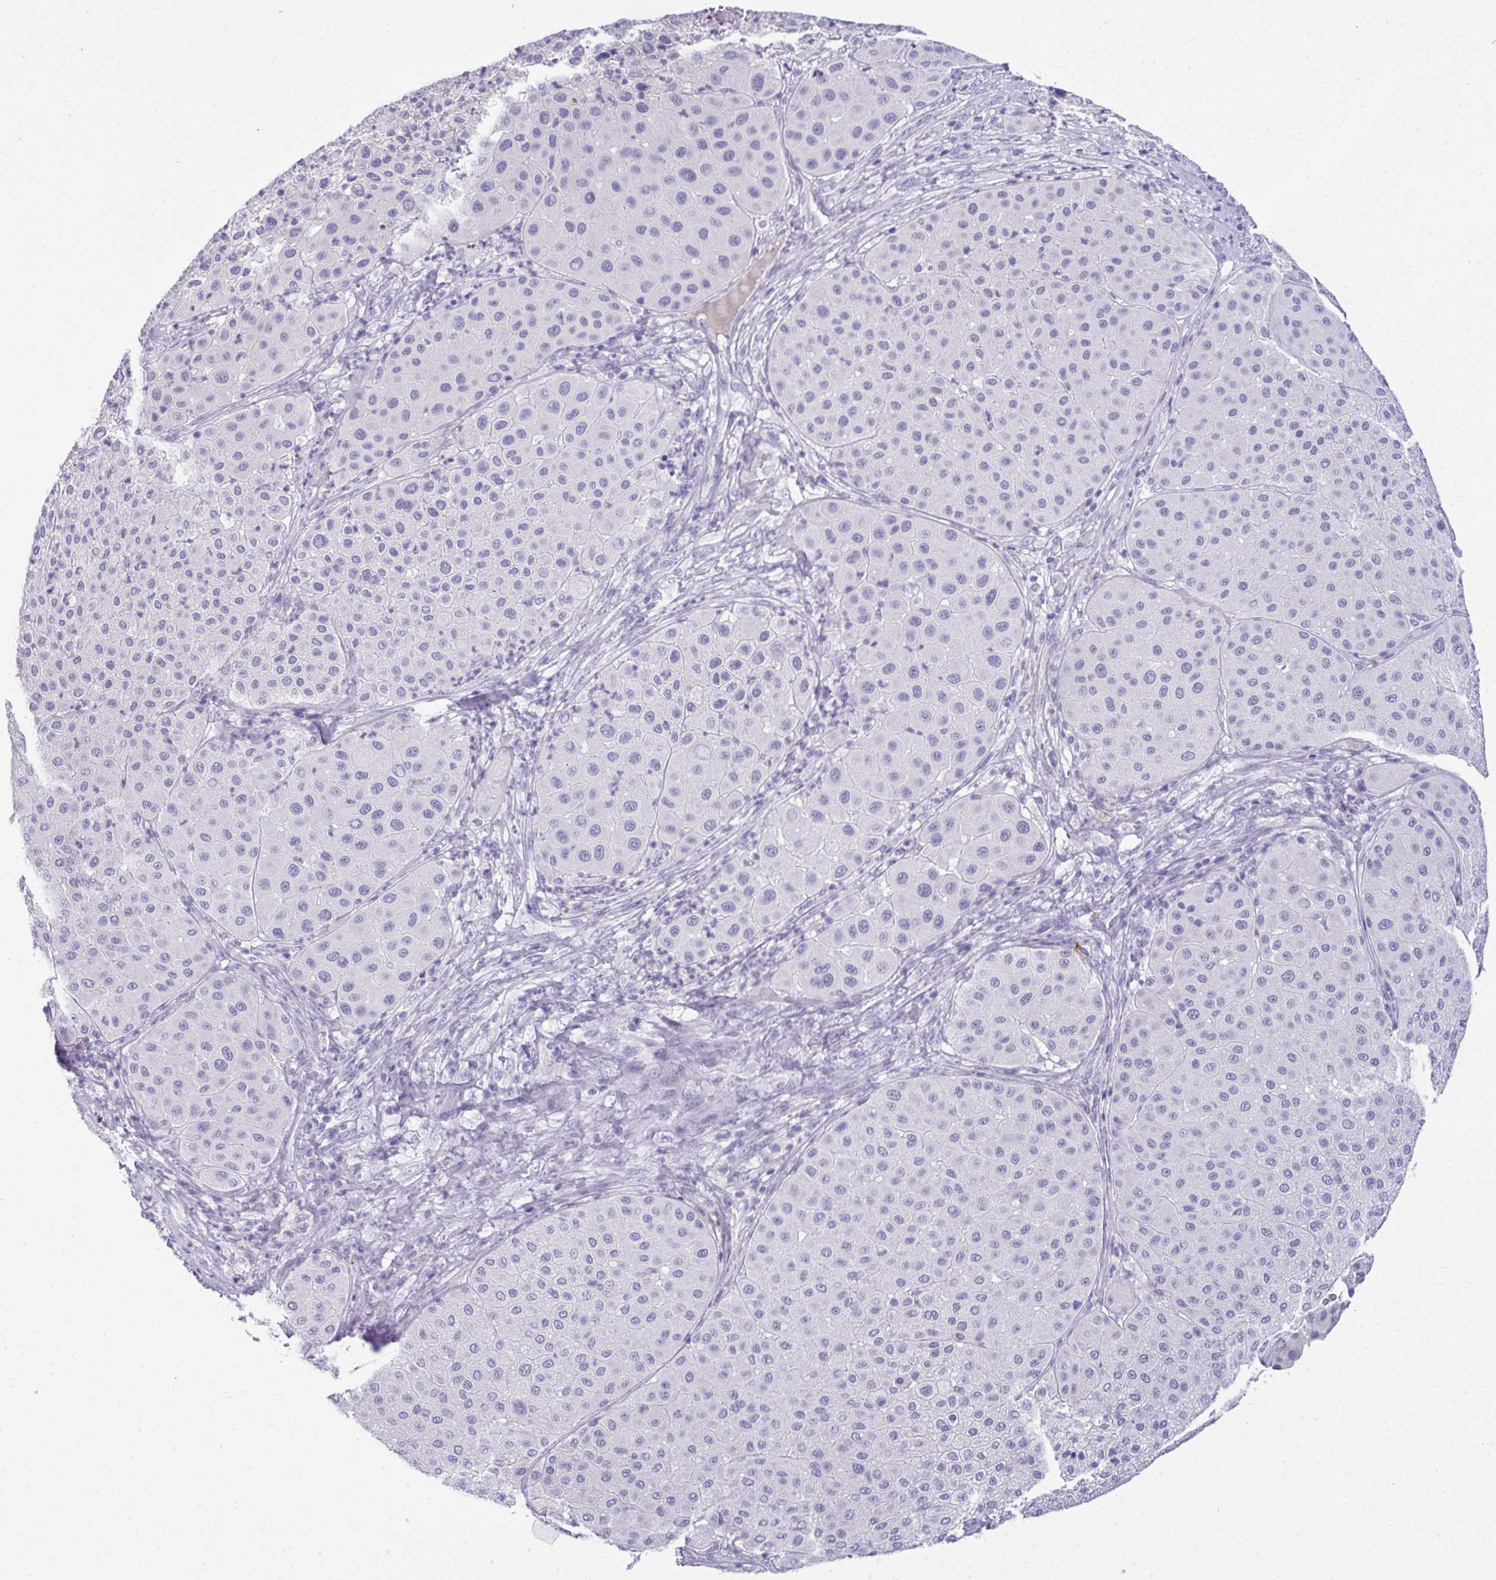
{"staining": {"intensity": "negative", "quantity": "none", "location": "none"}, "tissue": "melanoma", "cell_type": "Tumor cells", "image_type": "cancer", "snomed": [{"axis": "morphology", "description": "Malignant melanoma, Metastatic site"}, {"axis": "topography", "description": "Smooth muscle"}], "caption": "IHC image of neoplastic tissue: malignant melanoma (metastatic site) stained with DAB shows no significant protein staining in tumor cells.", "gene": "PIGZ", "patient": {"sex": "male", "age": 41}}